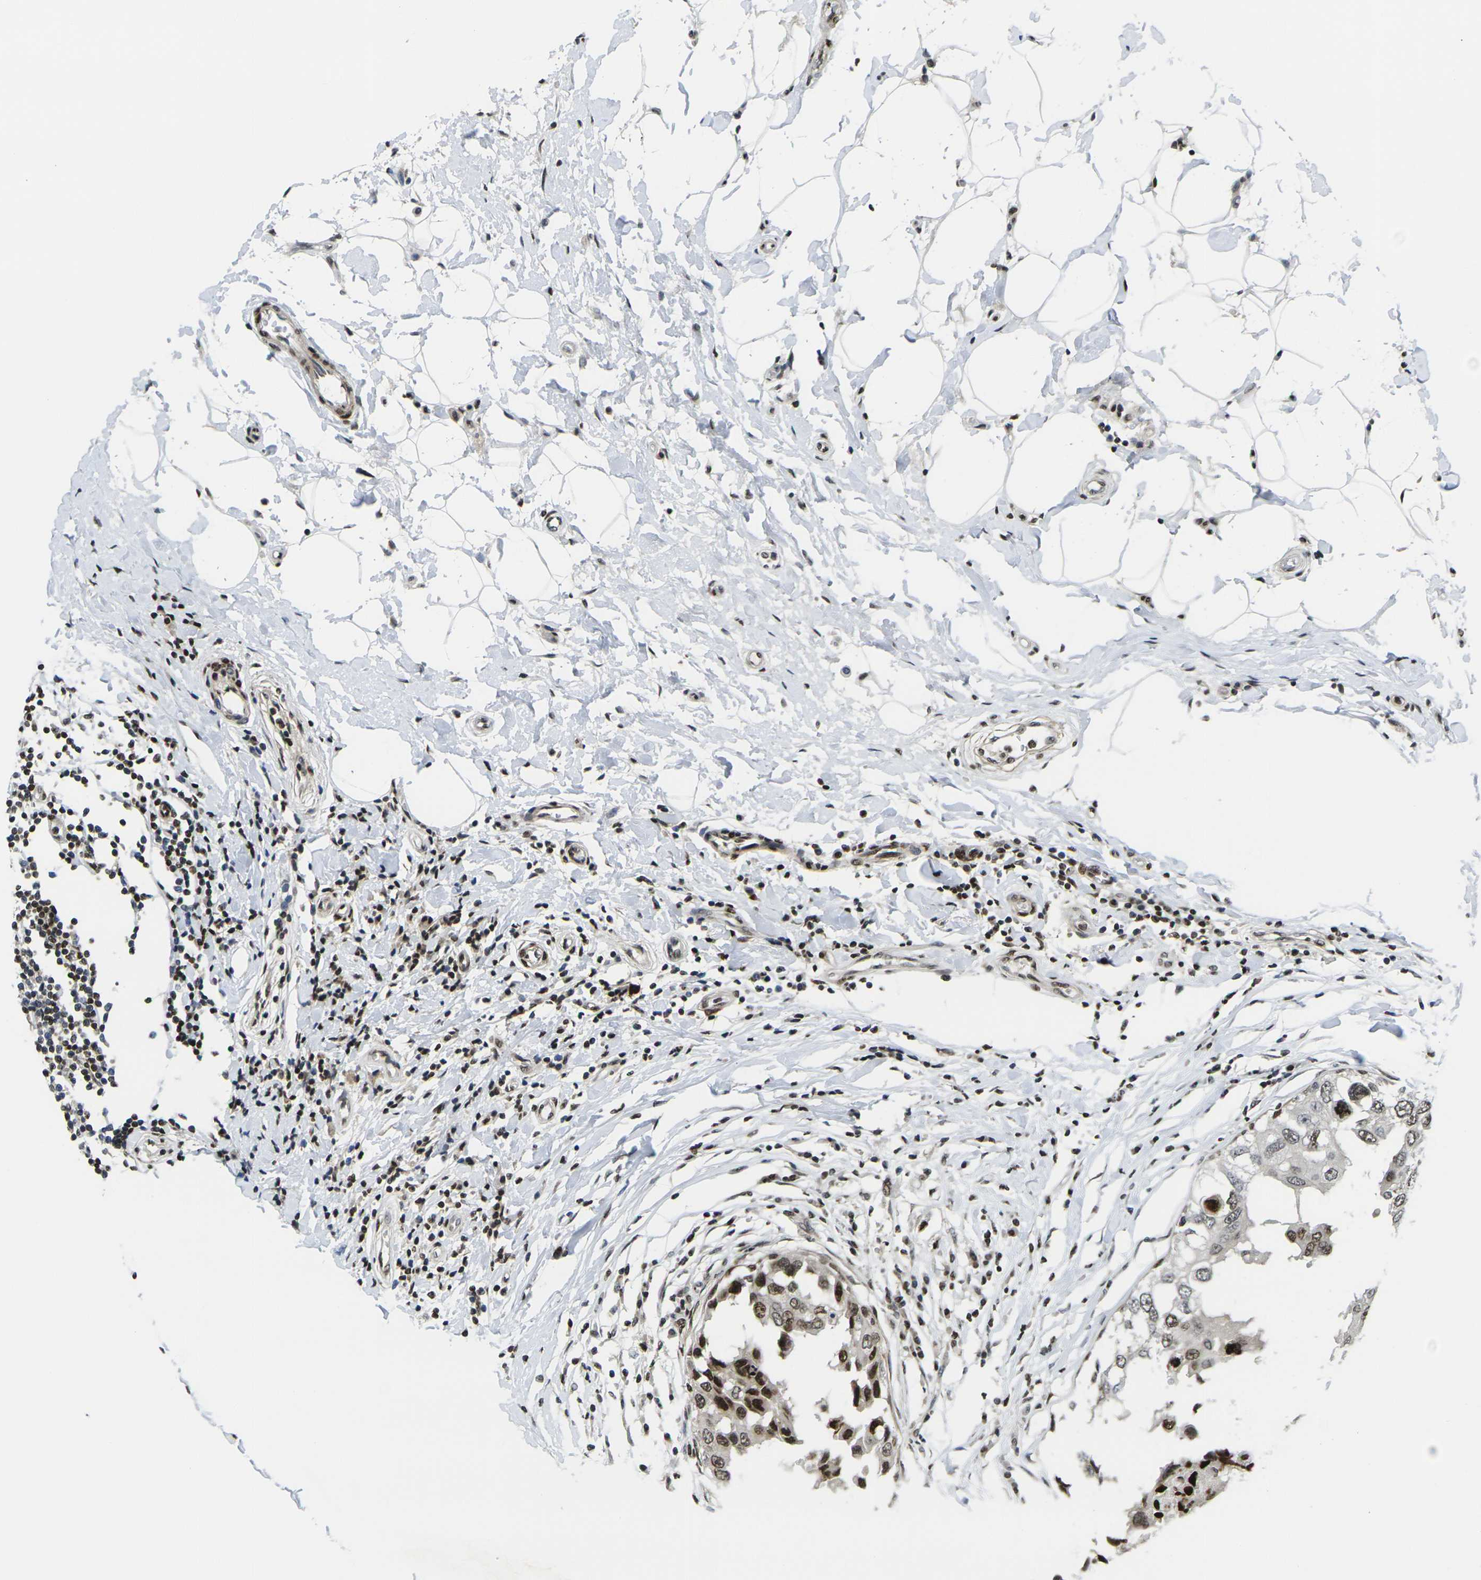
{"staining": {"intensity": "moderate", "quantity": "25%-75%", "location": "nuclear"}, "tissue": "breast cancer", "cell_type": "Tumor cells", "image_type": "cancer", "snomed": [{"axis": "morphology", "description": "Duct carcinoma"}, {"axis": "topography", "description": "Breast"}], "caption": "Immunohistochemical staining of human breast cancer shows medium levels of moderate nuclear staining in approximately 25%-75% of tumor cells.", "gene": "H1-10", "patient": {"sex": "female", "age": 27}}